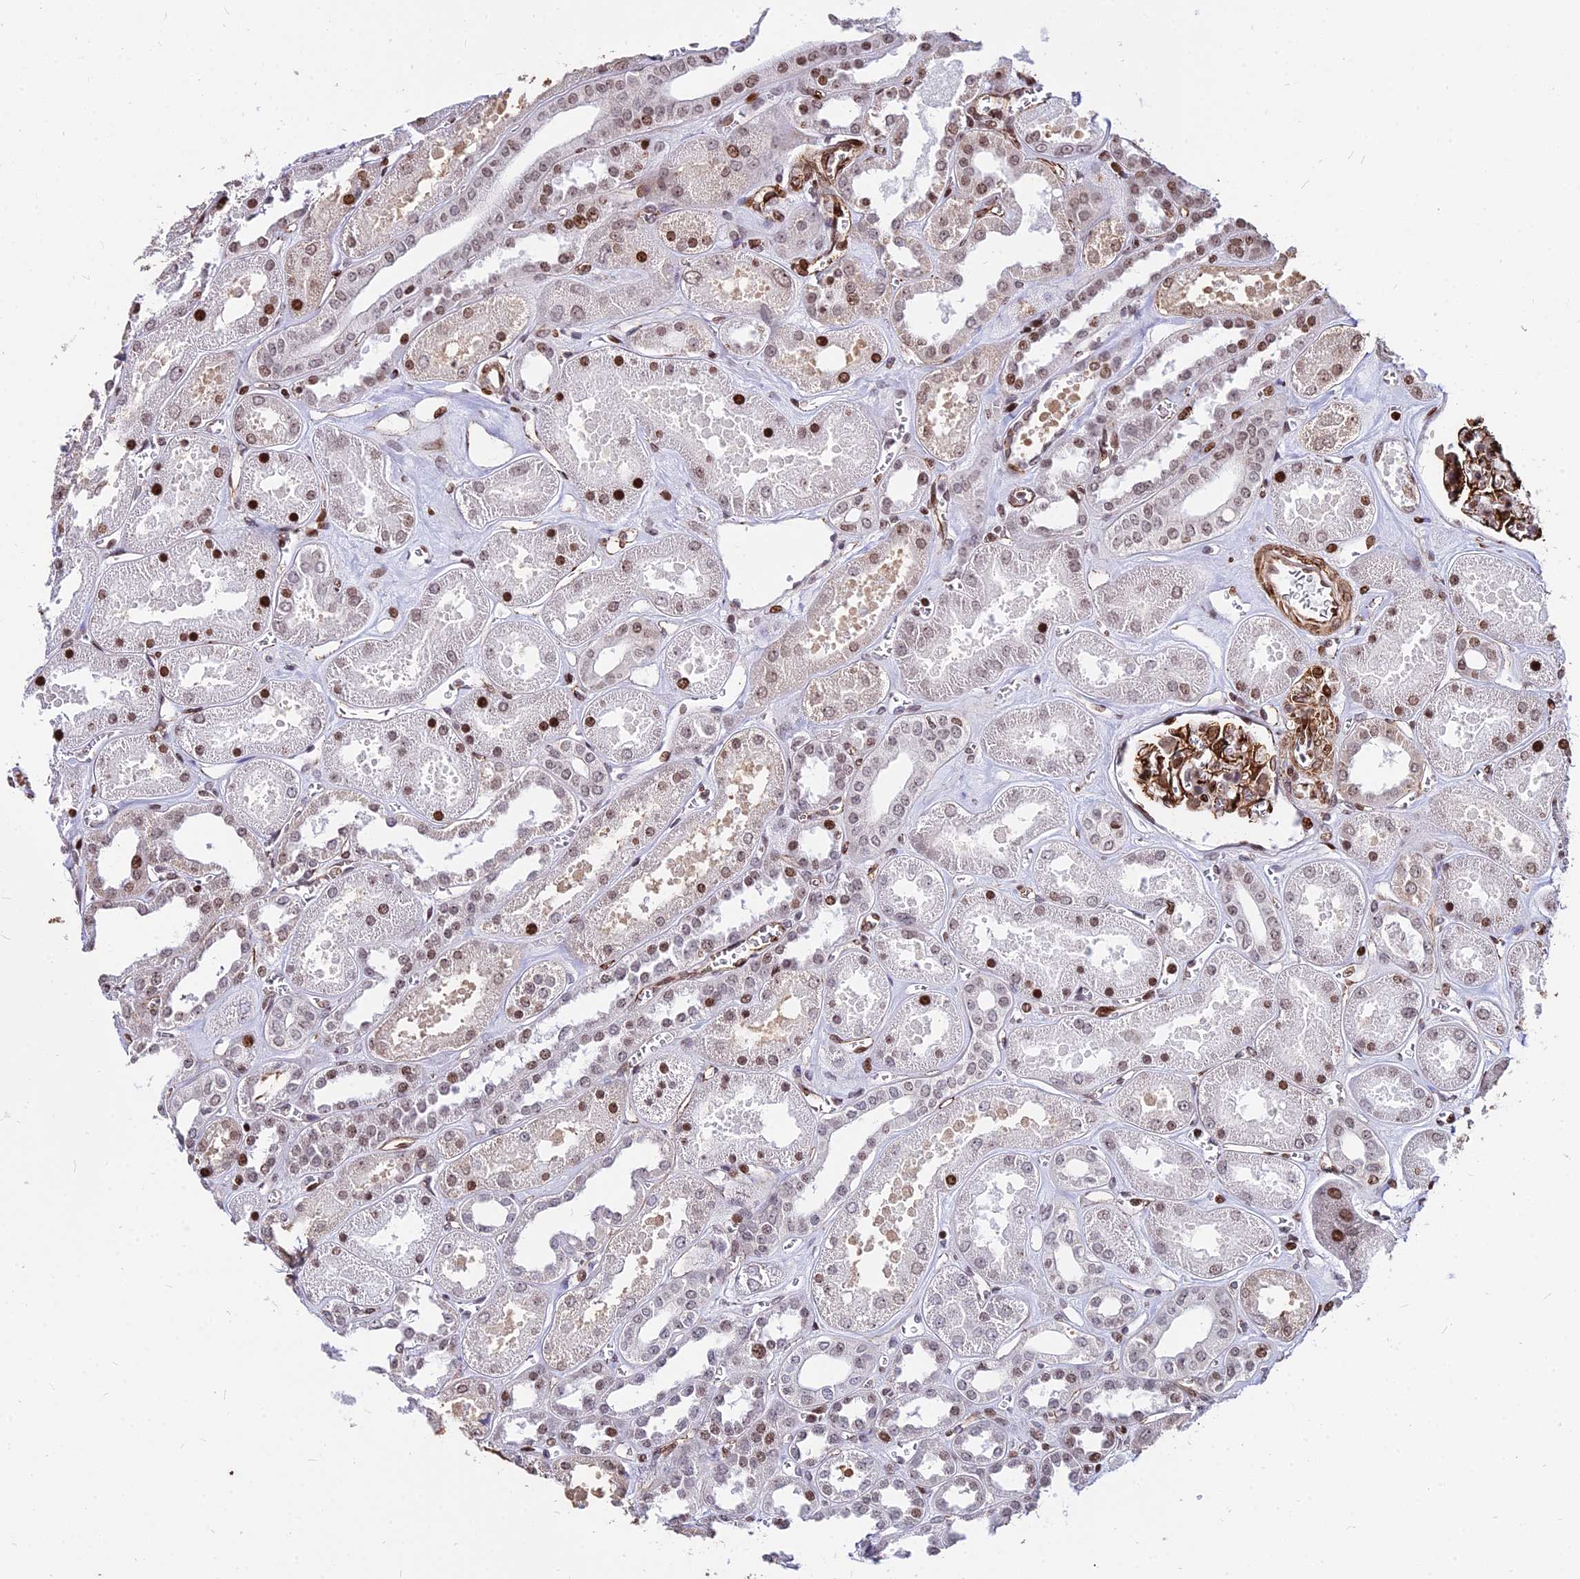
{"staining": {"intensity": "strong", "quantity": ">75%", "location": "cytoplasmic/membranous,nuclear"}, "tissue": "kidney", "cell_type": "Cells in glomeruli", "image_type": "normal", "snomed": [{"axis": "morphology", "description": "Normal tissue, NOS"}, {"axis": "morphology", "description": "Adenocarcinoma, NOS"}, {"axis": "topography", "description": "Kidney"}], "caption": "IHC (DAB) staining of benign kidney exhibits strong cytoplasmic/membranous,nuclear protein expression in about >75% of cells in glomeruli. (DAB IHC with brightfield microscopy, high magnification).", "gene": "NYAP2", "patient": {"sex": "female", "age": 68}}